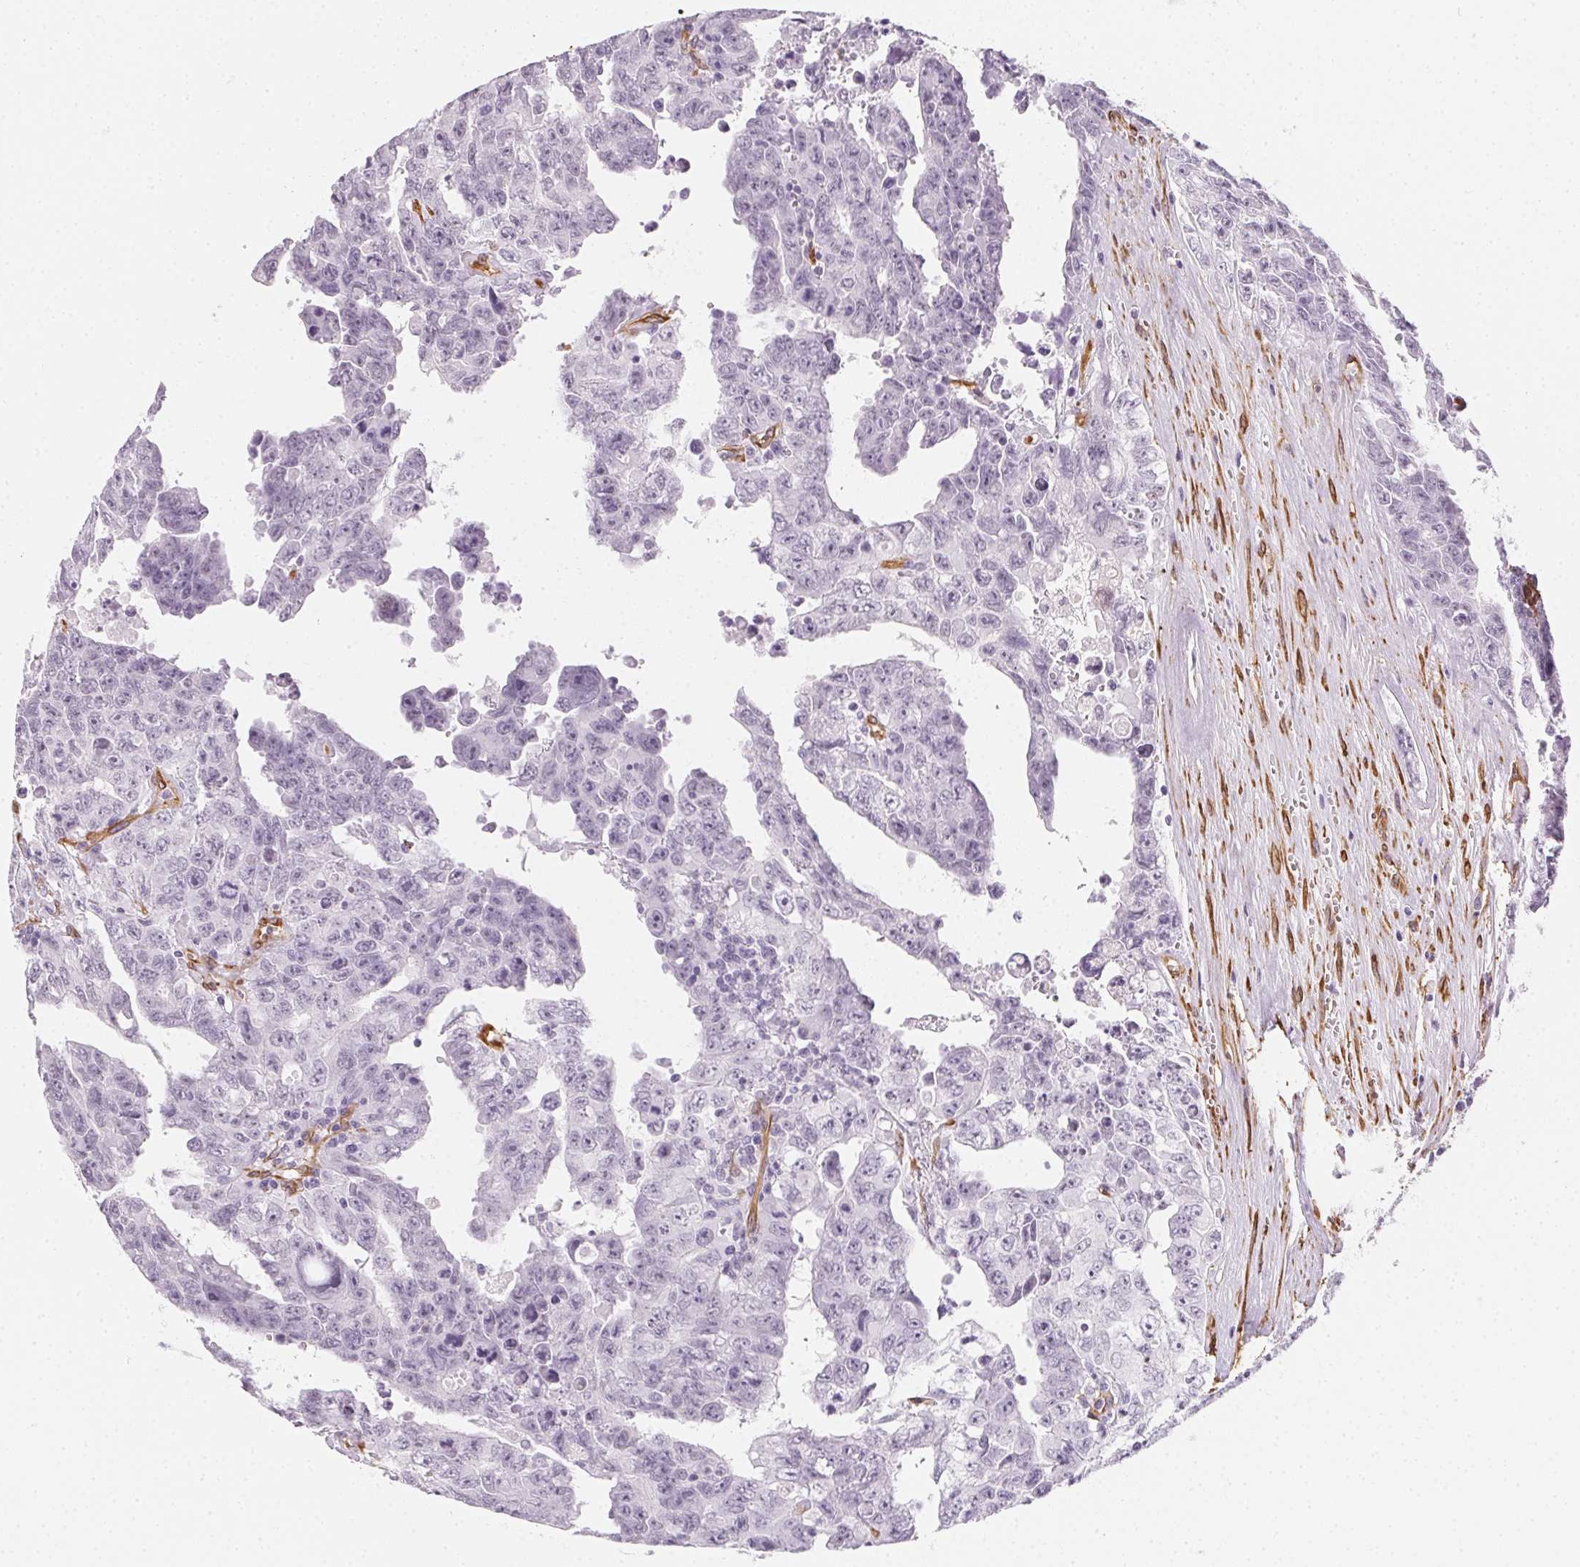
{"staining": {"intensity": "negative", "quantity": "none", "location": "none"}, "tissue": "testis cancer", "cell_type": "Tumor cells", "image_type": "cancer", "snomed": [{"axis": "morphology", "description": "Carcinoma, Embryonal, NOS"}, {"axis": "topography", "description": "Testis"}], "caption": "High power microscopy photomicrograph of an IHC histopathology image of testis embryonal carcinoma, revealing no significant expression in tumor cells.", "gene": "RSBN1", "patient": {"sex": "male", "age": 24}}